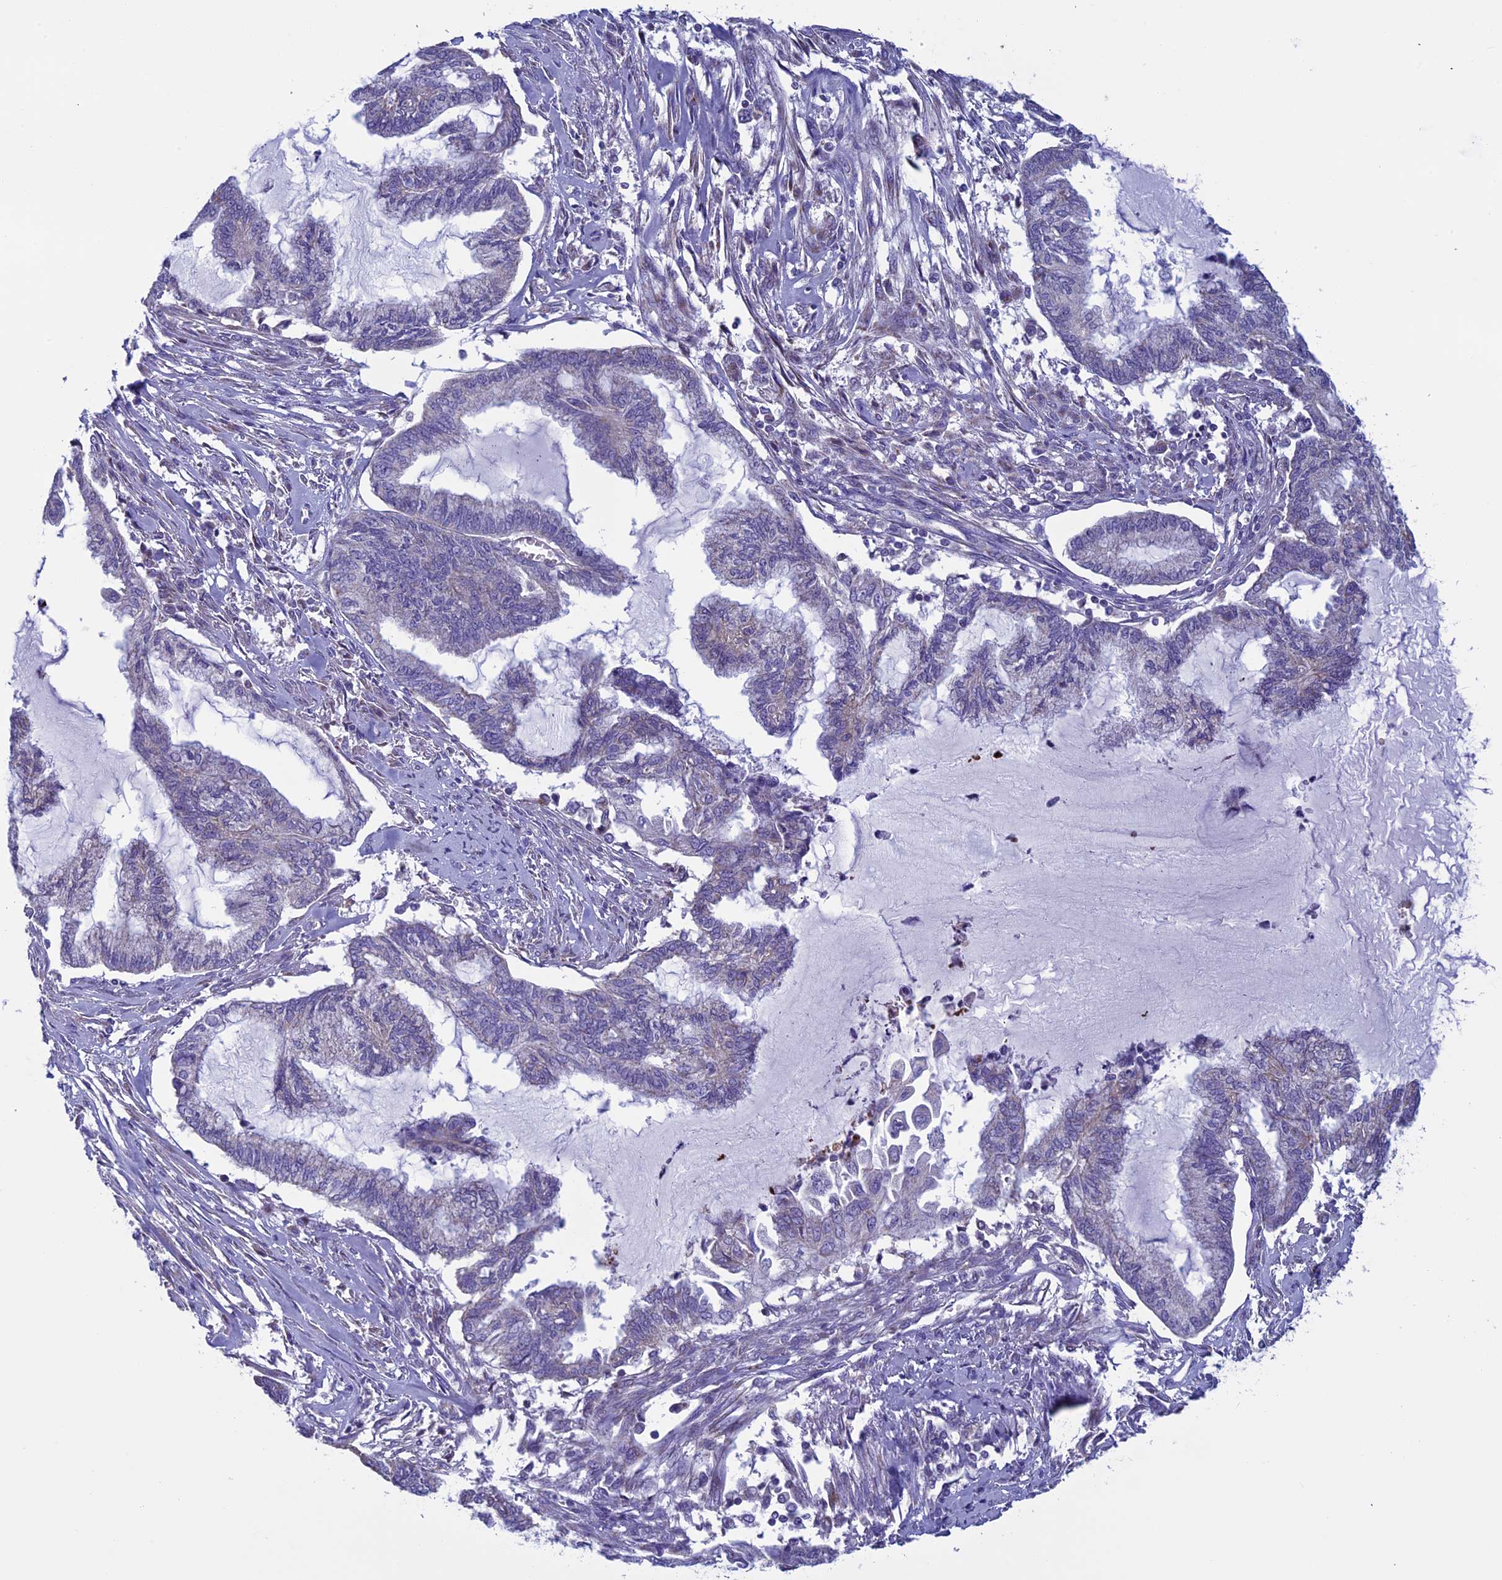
{"staining": {"intensity": "negative", "quantity": "none", "location": "none"}, "tissue": "endometrial cancer", "cell_type": "Tumor cells", "image_type": "cancer", "snomed": [{"axis": "morphology", "description": "Adenocarcinoma, NOS"}, {"axis": "topography", "description": "Endometrium"}], "caption": "DAB immunohistochemical staining of endometrial cancer shows no significant expression in tumor cells.", "gene": "MFSD12", "patient": {"sex": "female", "age": 86}}